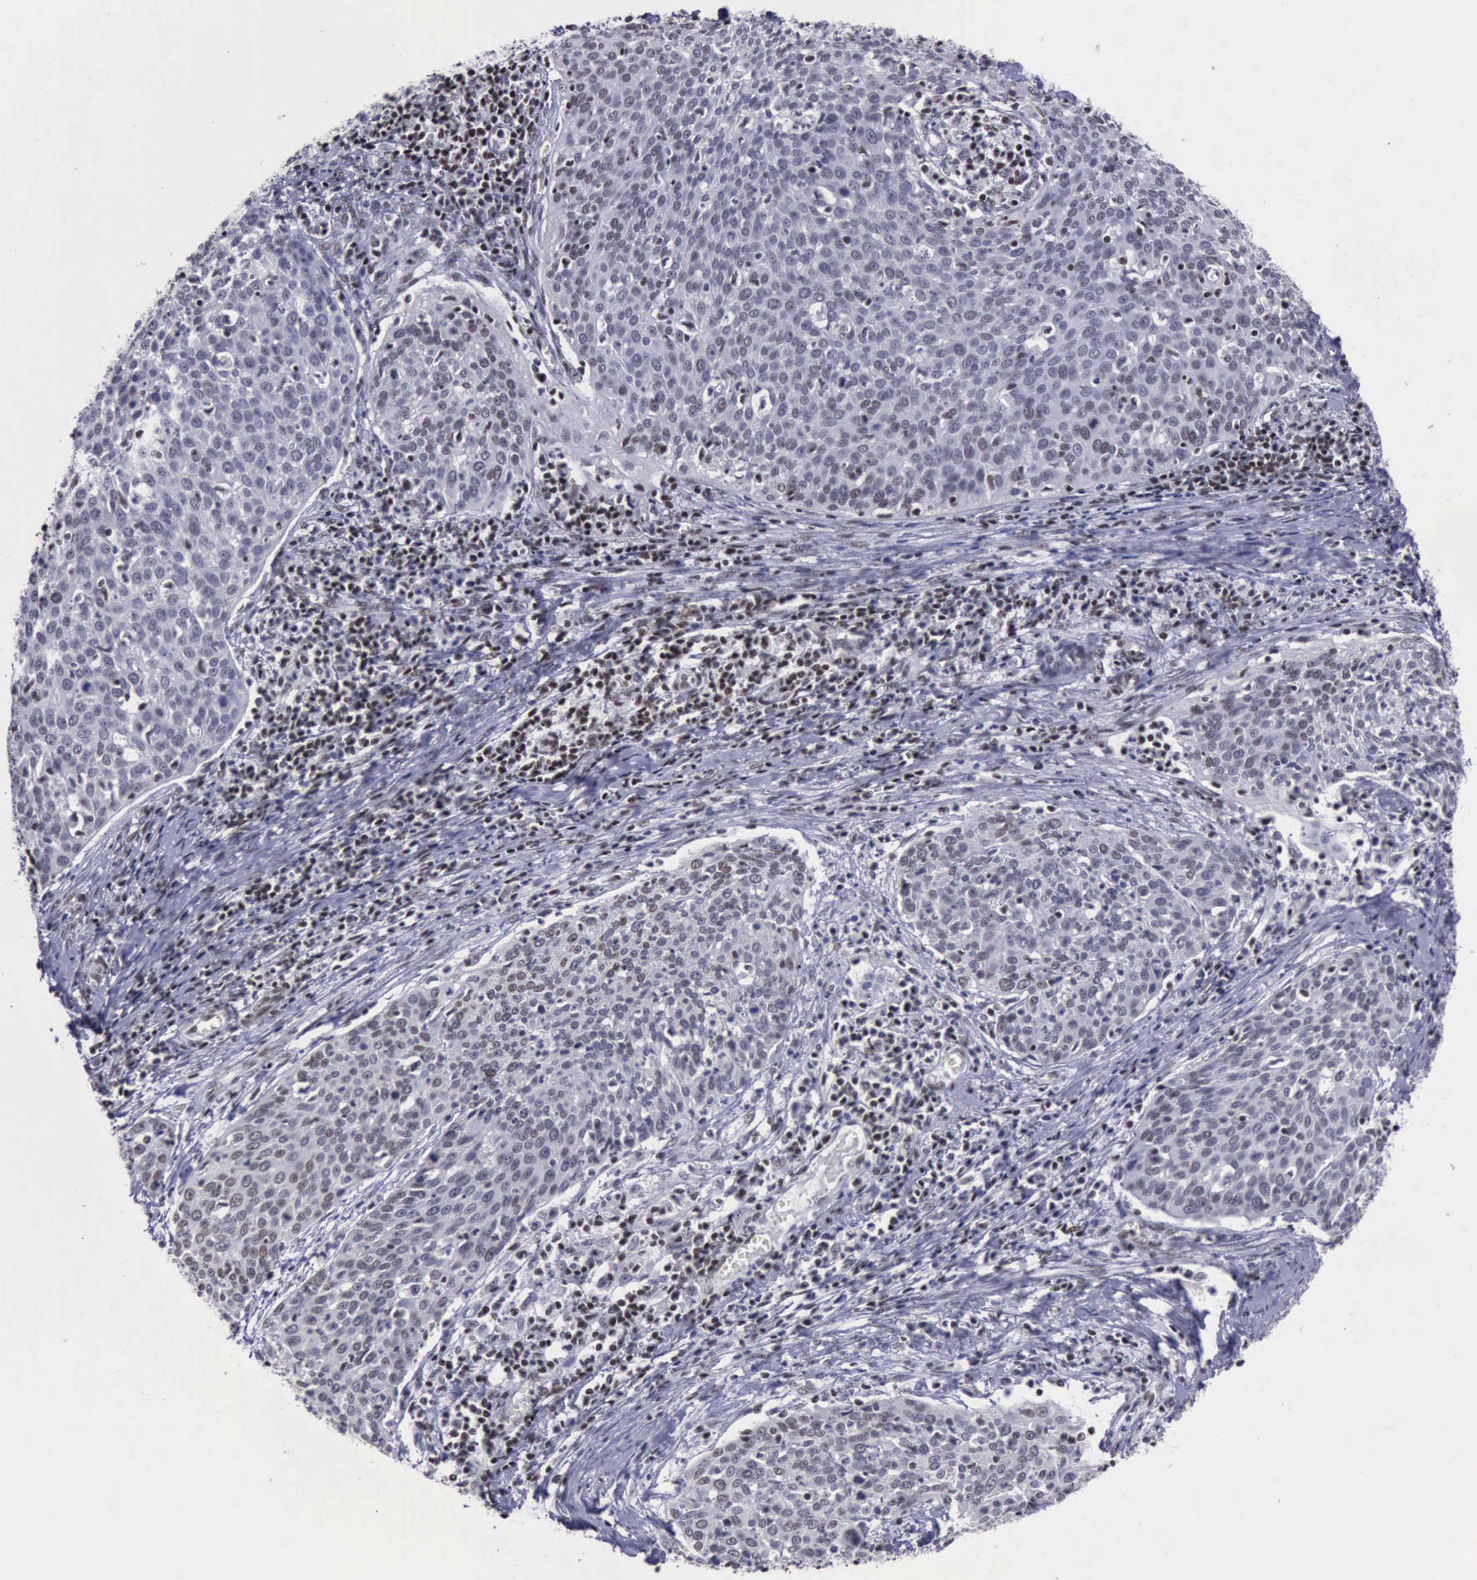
{"staining": {"intensity": "moderate", "quantity": "<25%", "location": "nuclear"}, "tissue": "cervical cancer", "cell_type": "Tumor cells", "image_type": "cancer", "snomed": [{"axis": "morphology", "description": "Squamous cell carcinoma, NOS"}, {"axis": "topography", "description": "Cervix"}], "caption": "Cervical cancer (squamous cell carcinoma) stained with a protein marker displays moderate staining in tumor cells.", "gene": "YY1", "patient": {"sex": "female", "age": 38}}